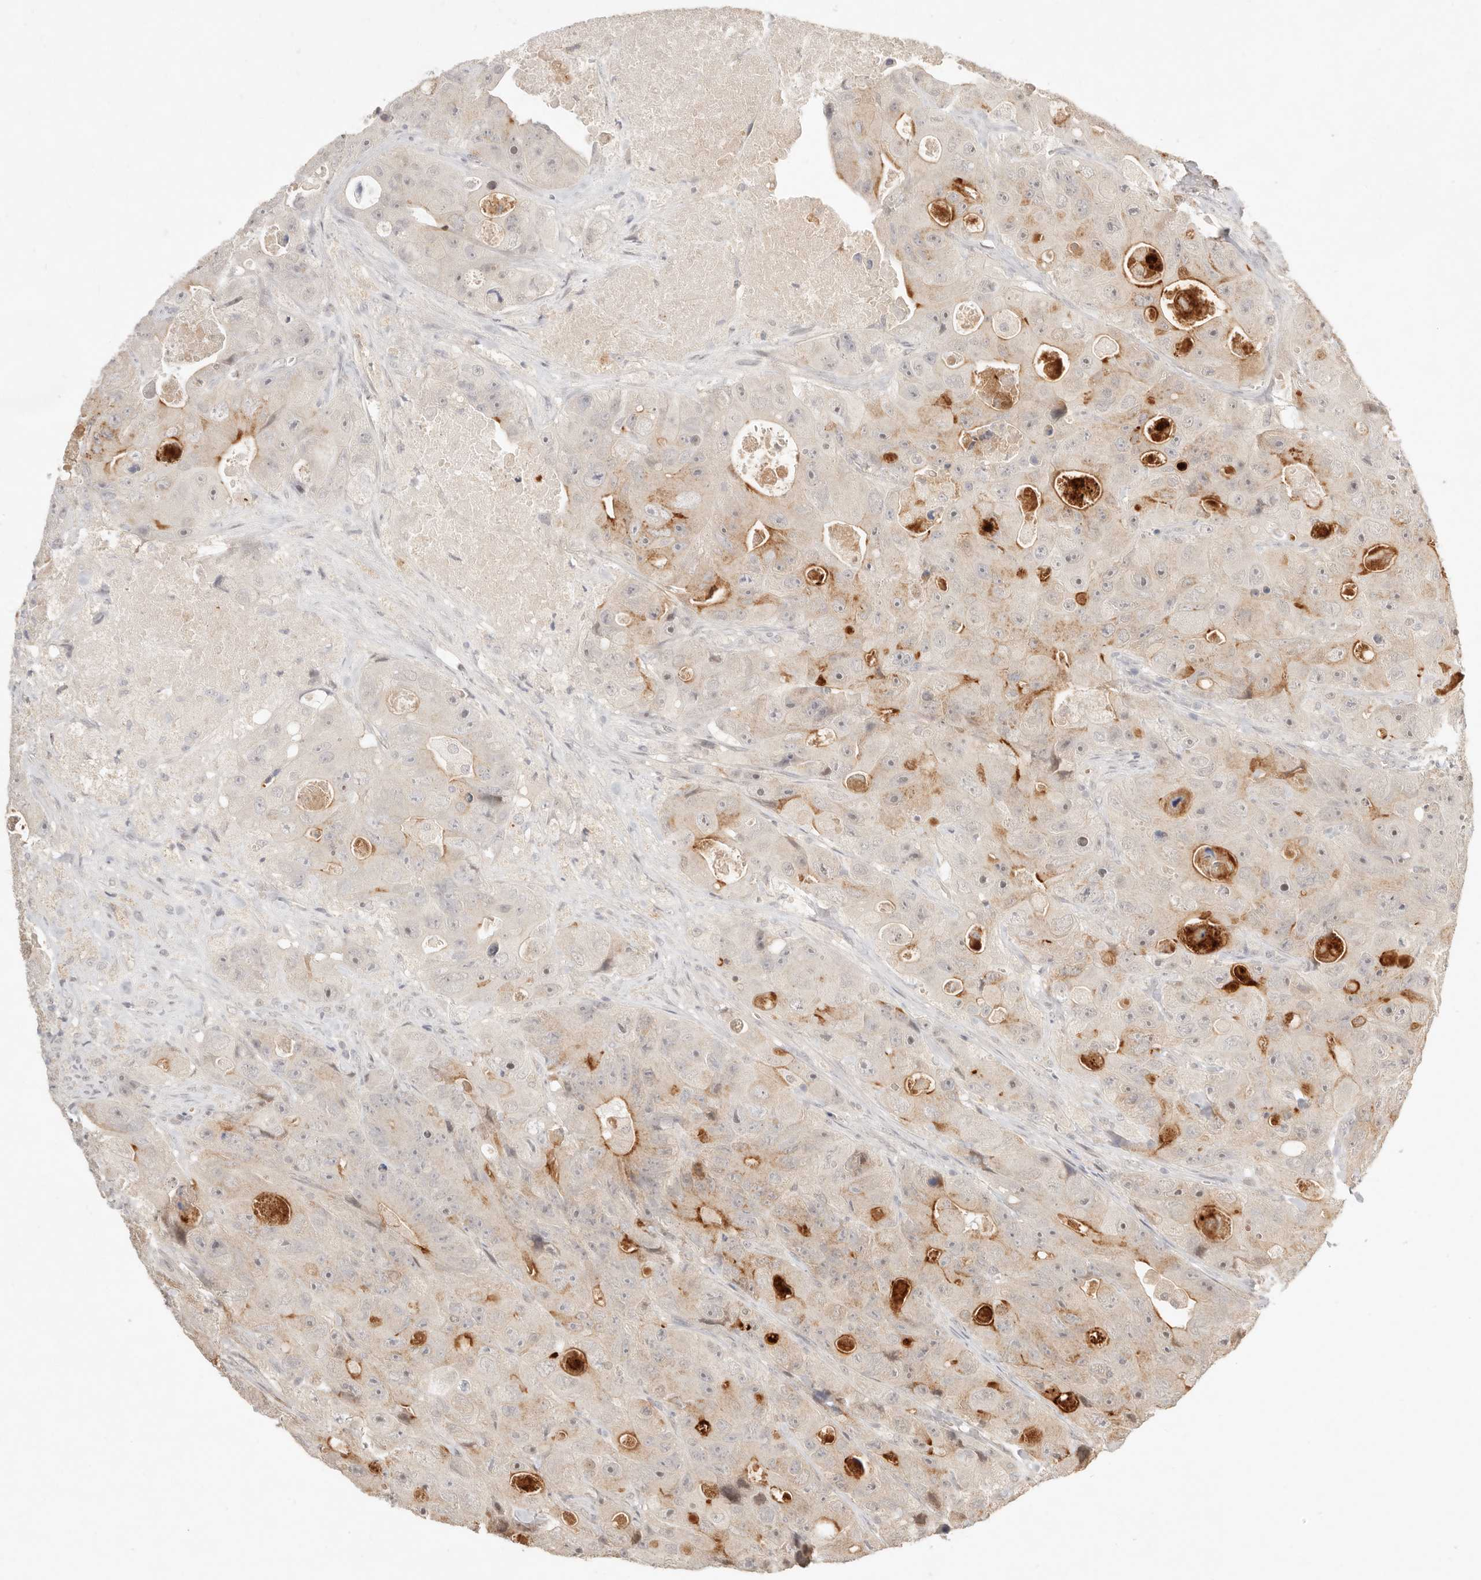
{"staining": {"intensity": "weak", "quantity": "25%-75%", "location": "cytoplasmic/membranous"}, "tissue": "colorectal cancer", "cell_type": "Tumor cells", "image_type": "cancer", "snomed": [{"axis": "morphology", "description": "Adenocarcinoma, NOS"}, {"axis": "topography", "description": "Colon"}], "caption": "DAB immunohistochemical staining of human colorectal cancer (adenocarcinoma) displays weak cytoplasmic/membranous protein positivity in approximately 25%-75% of tumor cells.", "gene": "MEP1A", "patient": {"sex": "female", "age": 46}}